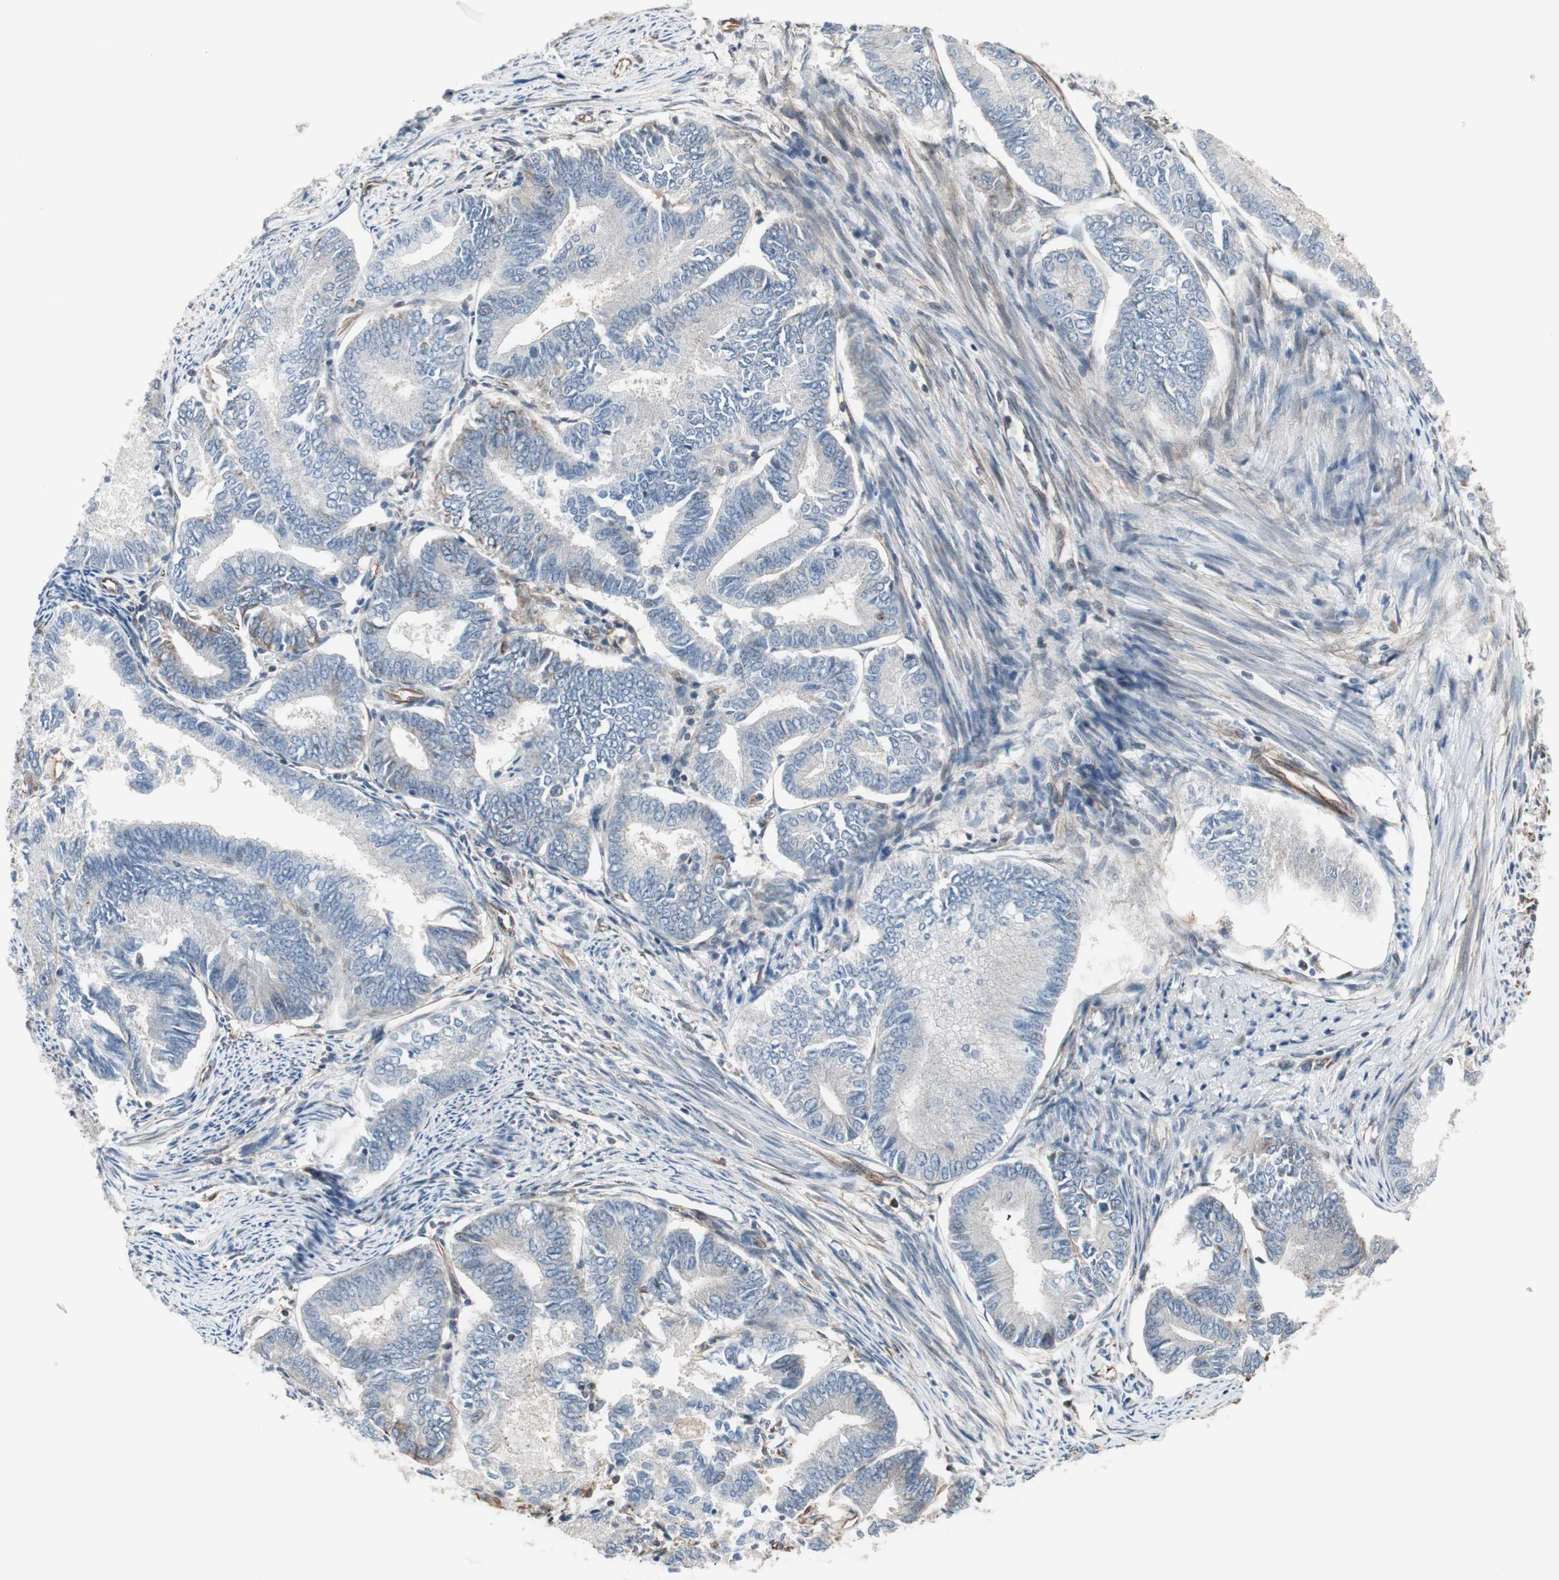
{"staining": {"intensity": "negative", "quantity": "none", "location": "none"}, "tissue": "endometrial cancer", "cell_type": "Tumor cells", "image_type": "cancer", "snomed": [{"axis": "morphology", "description": "Adenocarcinoma, NOS"}, {"axis": "topography", "description": "Endometrium"}], "caption": "Immunohistochemistry image of neoplastic tissue: human adenocarcinoma (endometrial) stained with DAB shows no significant protein staining in tumor cells.", "gene": "MAD2L2", "patient": {"sex": "female", "age": 86}}